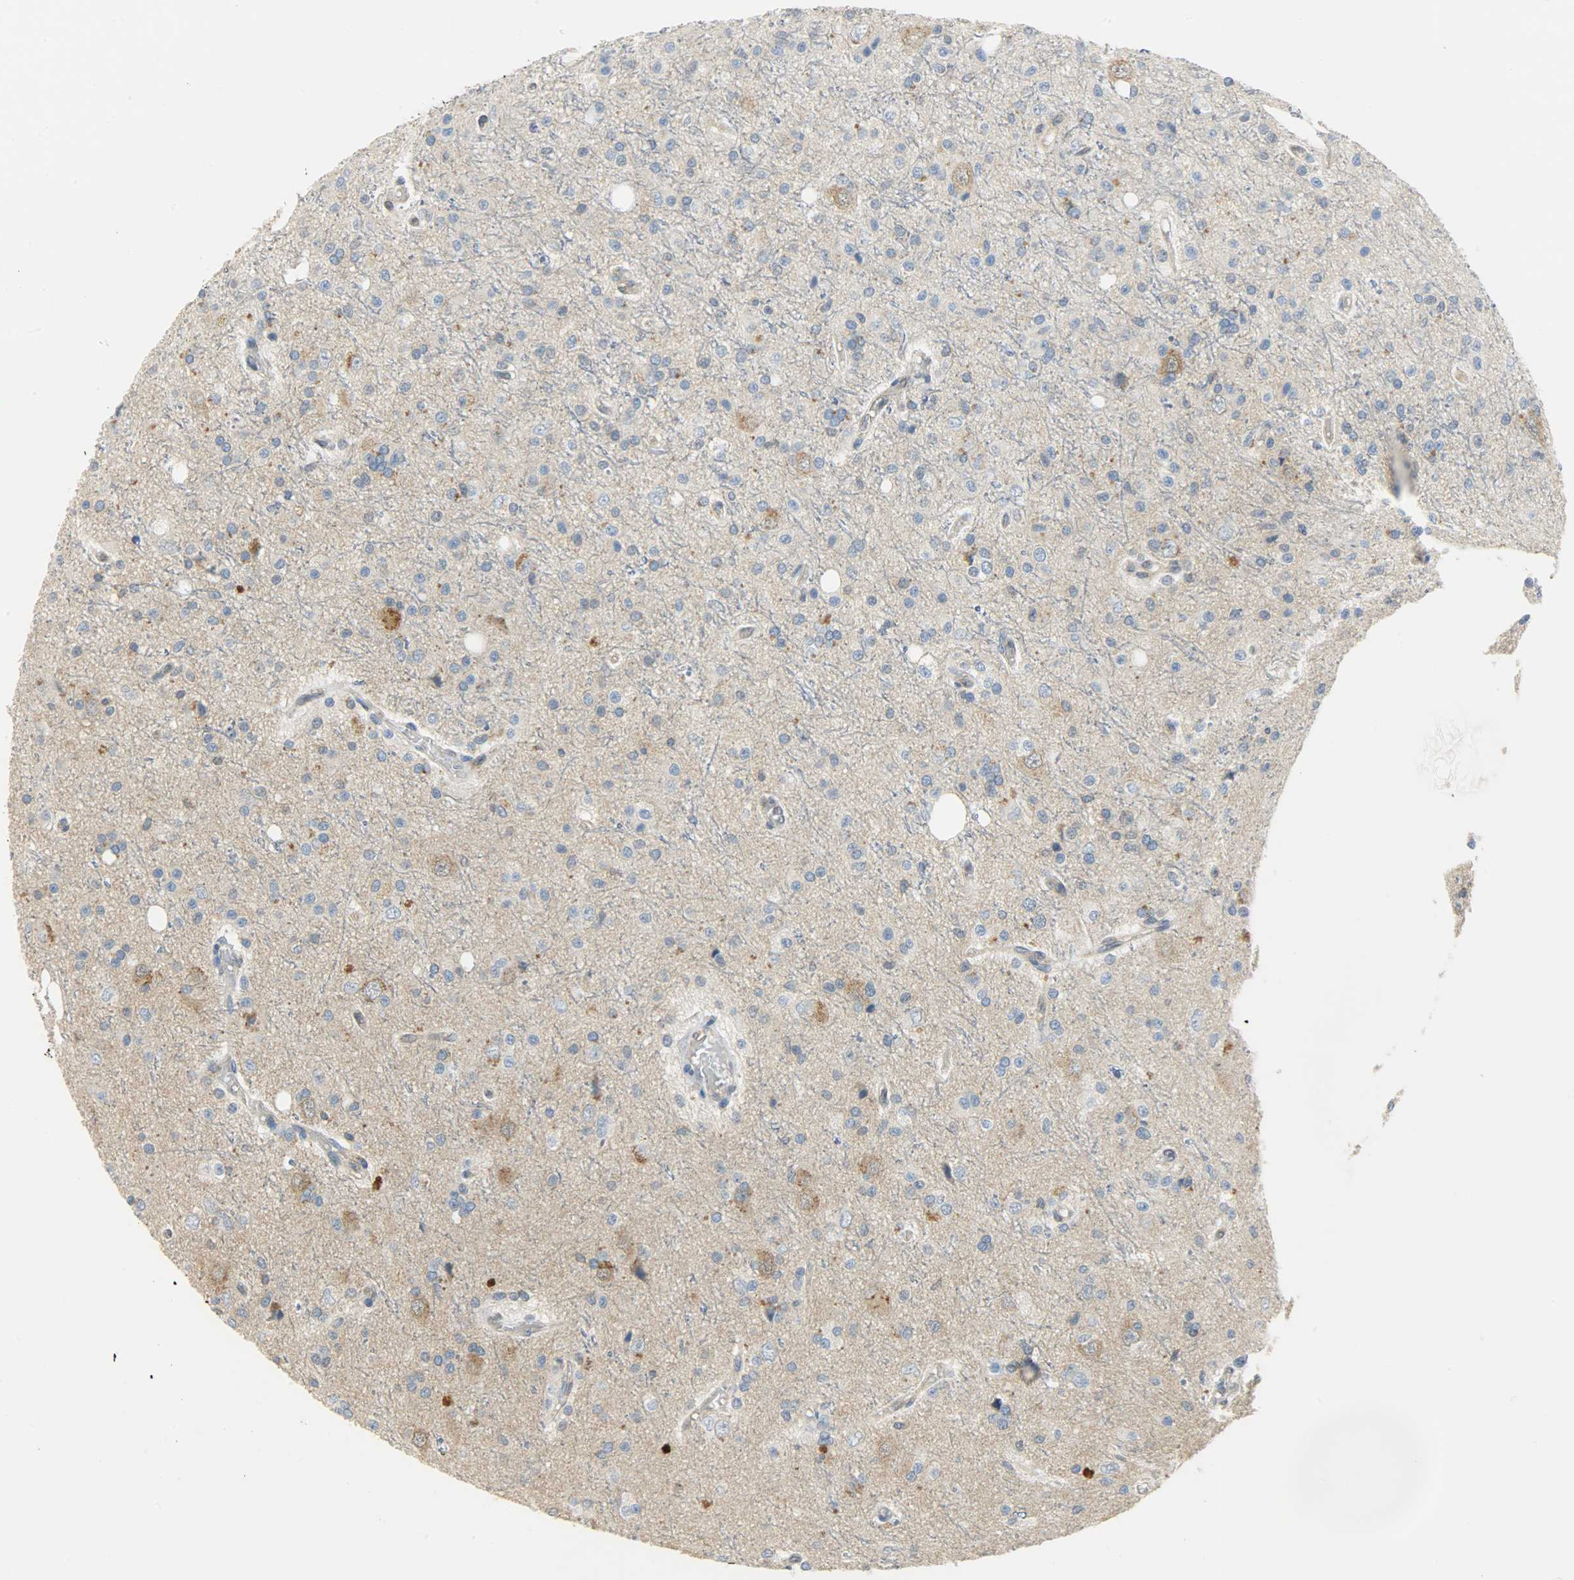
{"staining": {"intensity": "negative", "quantity": "none", "location": "none"}, "tissue": "glioma", "cell_type": "Tumor cells", "image_type": "cancer", "snomed": [{"axis": "morphology", "description": "Glioma, malignant, High grade"}, {"axis": "topography", "description": "Brain"}], "caption": "A high-resolution micrograph shows IHC staining of glioma, which shows no significant positivity in tumor cells. The staining is performed using DAB brown chromogen with nuclei counter-stained in using hematoxylin.", "gene": "FKBP1A", "patient": {"sex": "male", "age": 47}}